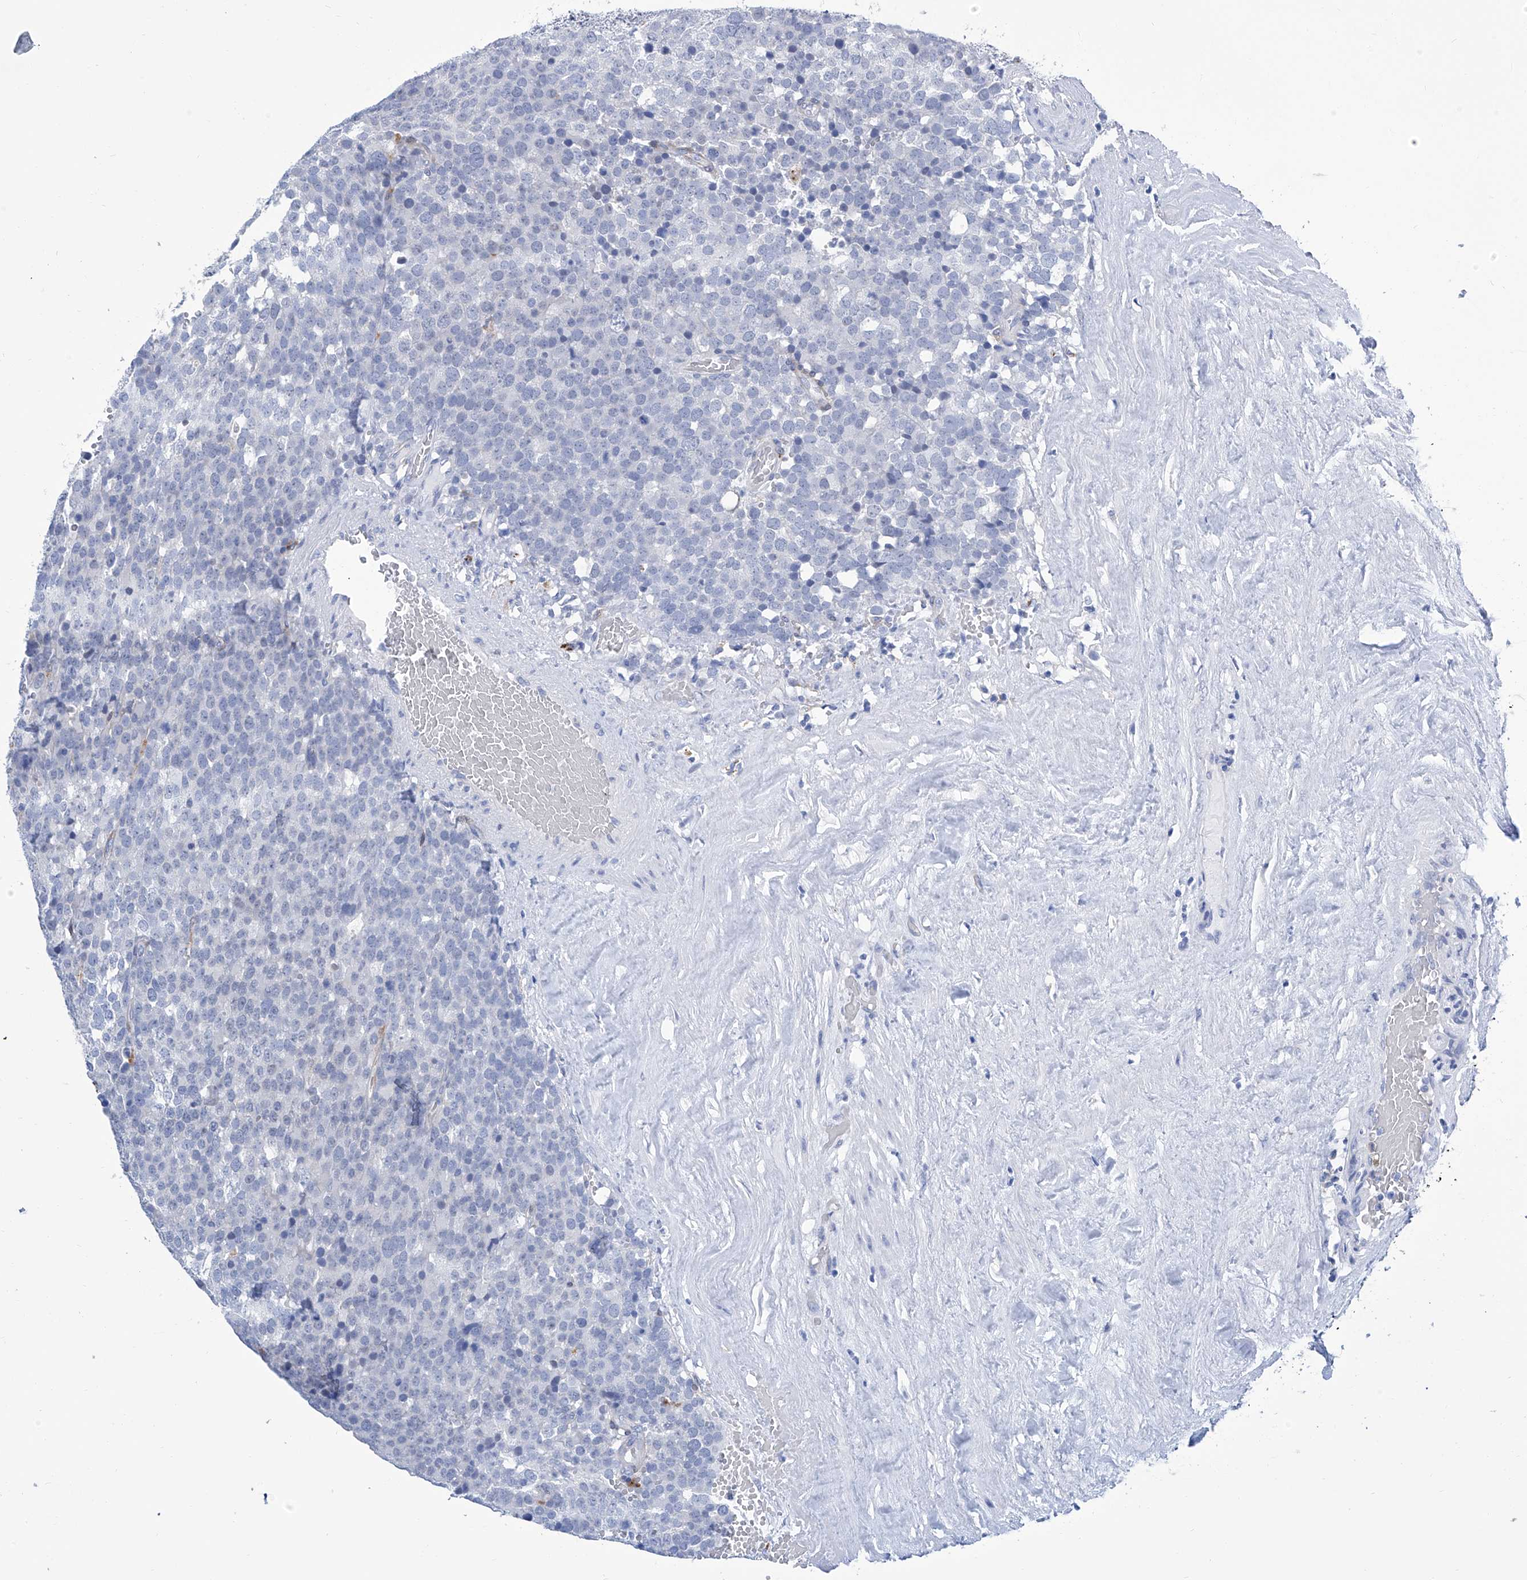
{"staining": {"intensity": "negative", "quantity": "none", "location": "none"}, "tissue": "testis cancer", "cell_type": "Tumor cells", "image_type": "cancer", "snomed": [{"axis": "morphology", "description": "Seminoma, NOS"}, {"axis": "topography", "description": "Testis"}], "caption": "Tumor cells show no significant protein staining in testis cancer (seminoma).", "gene": "IMPA2", "patient": {"sex": "male", "age": 71}}